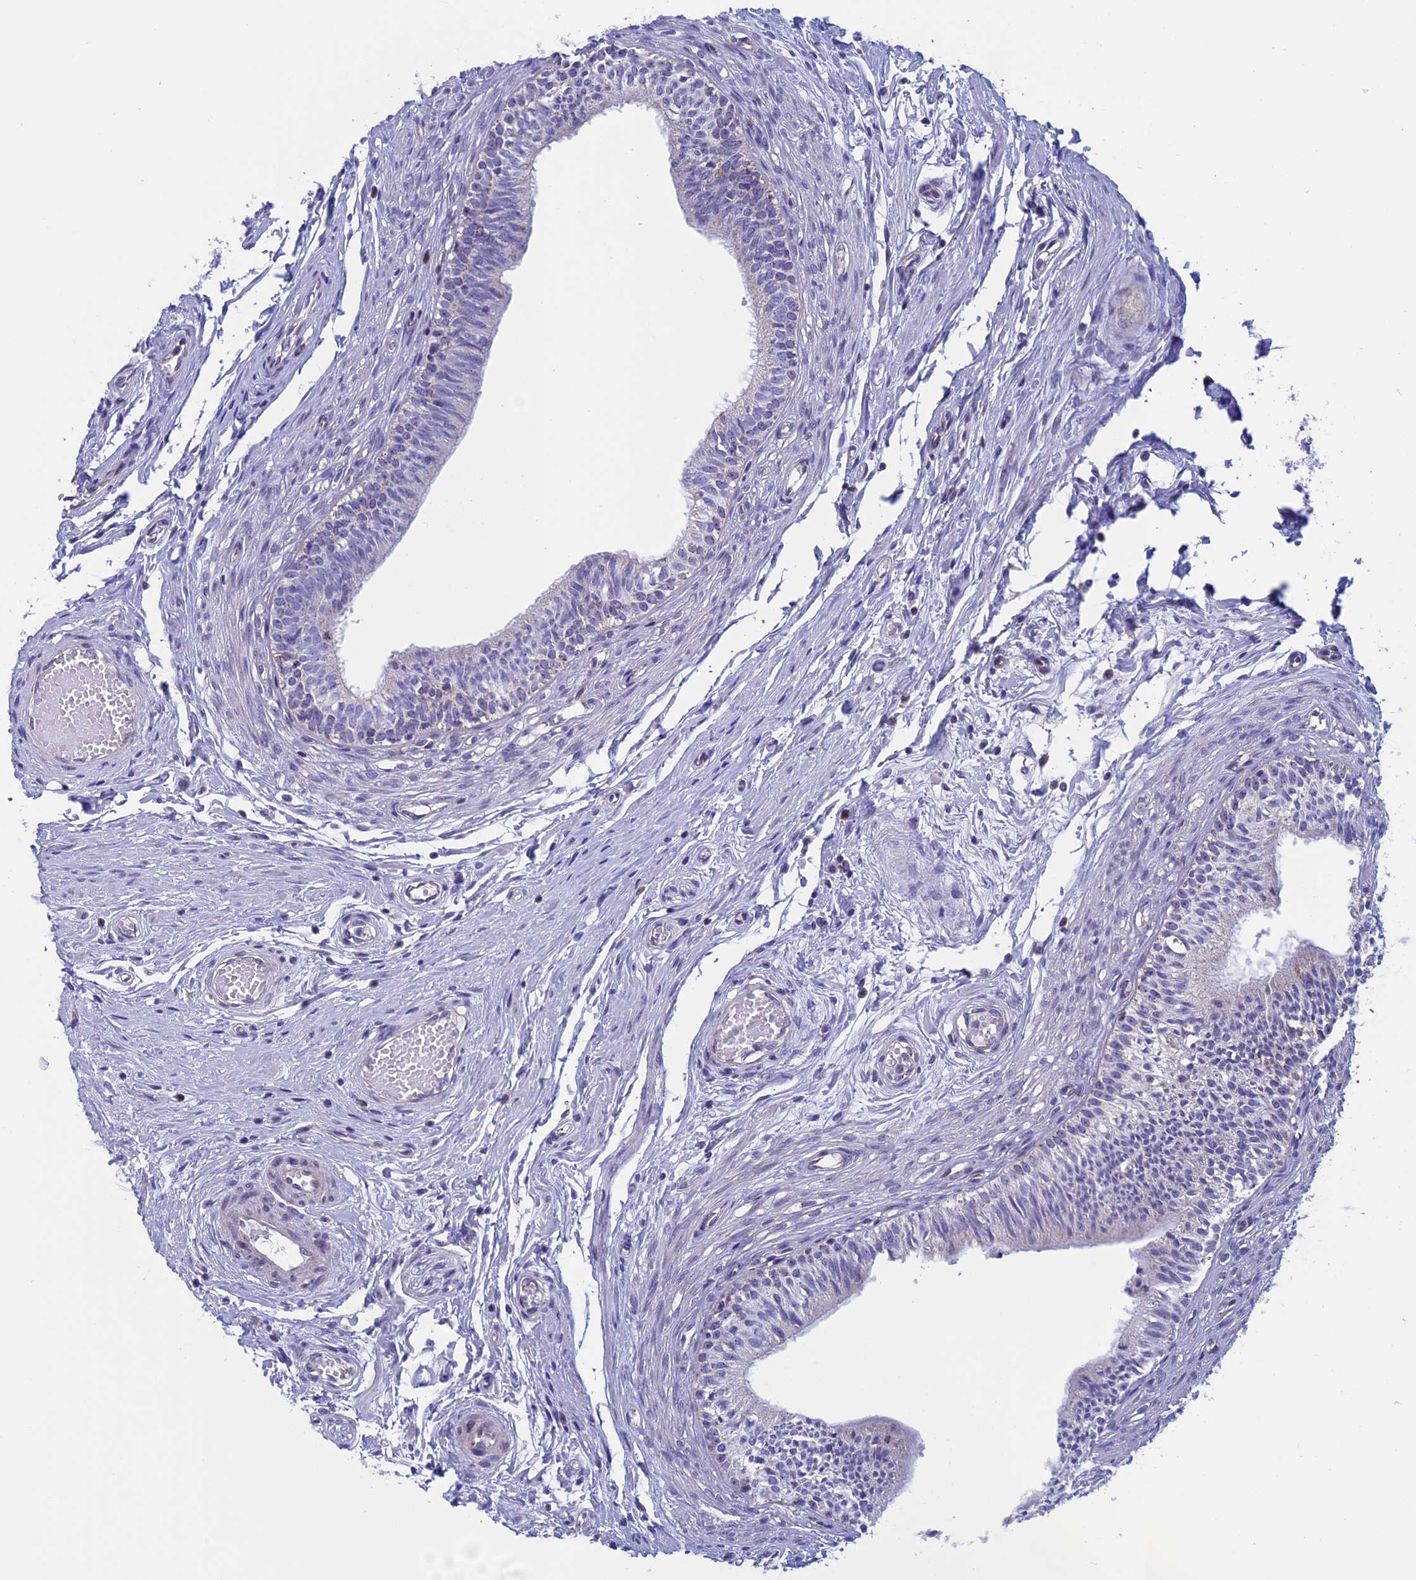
{"staining": {"intensity": "negative", "quantity": "none", "location": "none"}, "tissue": "epididymis", "cell_type": "Glandular cells", "image_type": "normal", "snomed": [{"axis": "morphology", "description": "Normal tissue, NOS"}, {"axis": "topography", "description": "Epididymis, spermatic cord, NOS"}], "caption": "The micrograph exhibits no staining of glandular cells in benign epididymis.", "gene": "NDUFB9", "patient": {"sex": "male", "age": 22}}